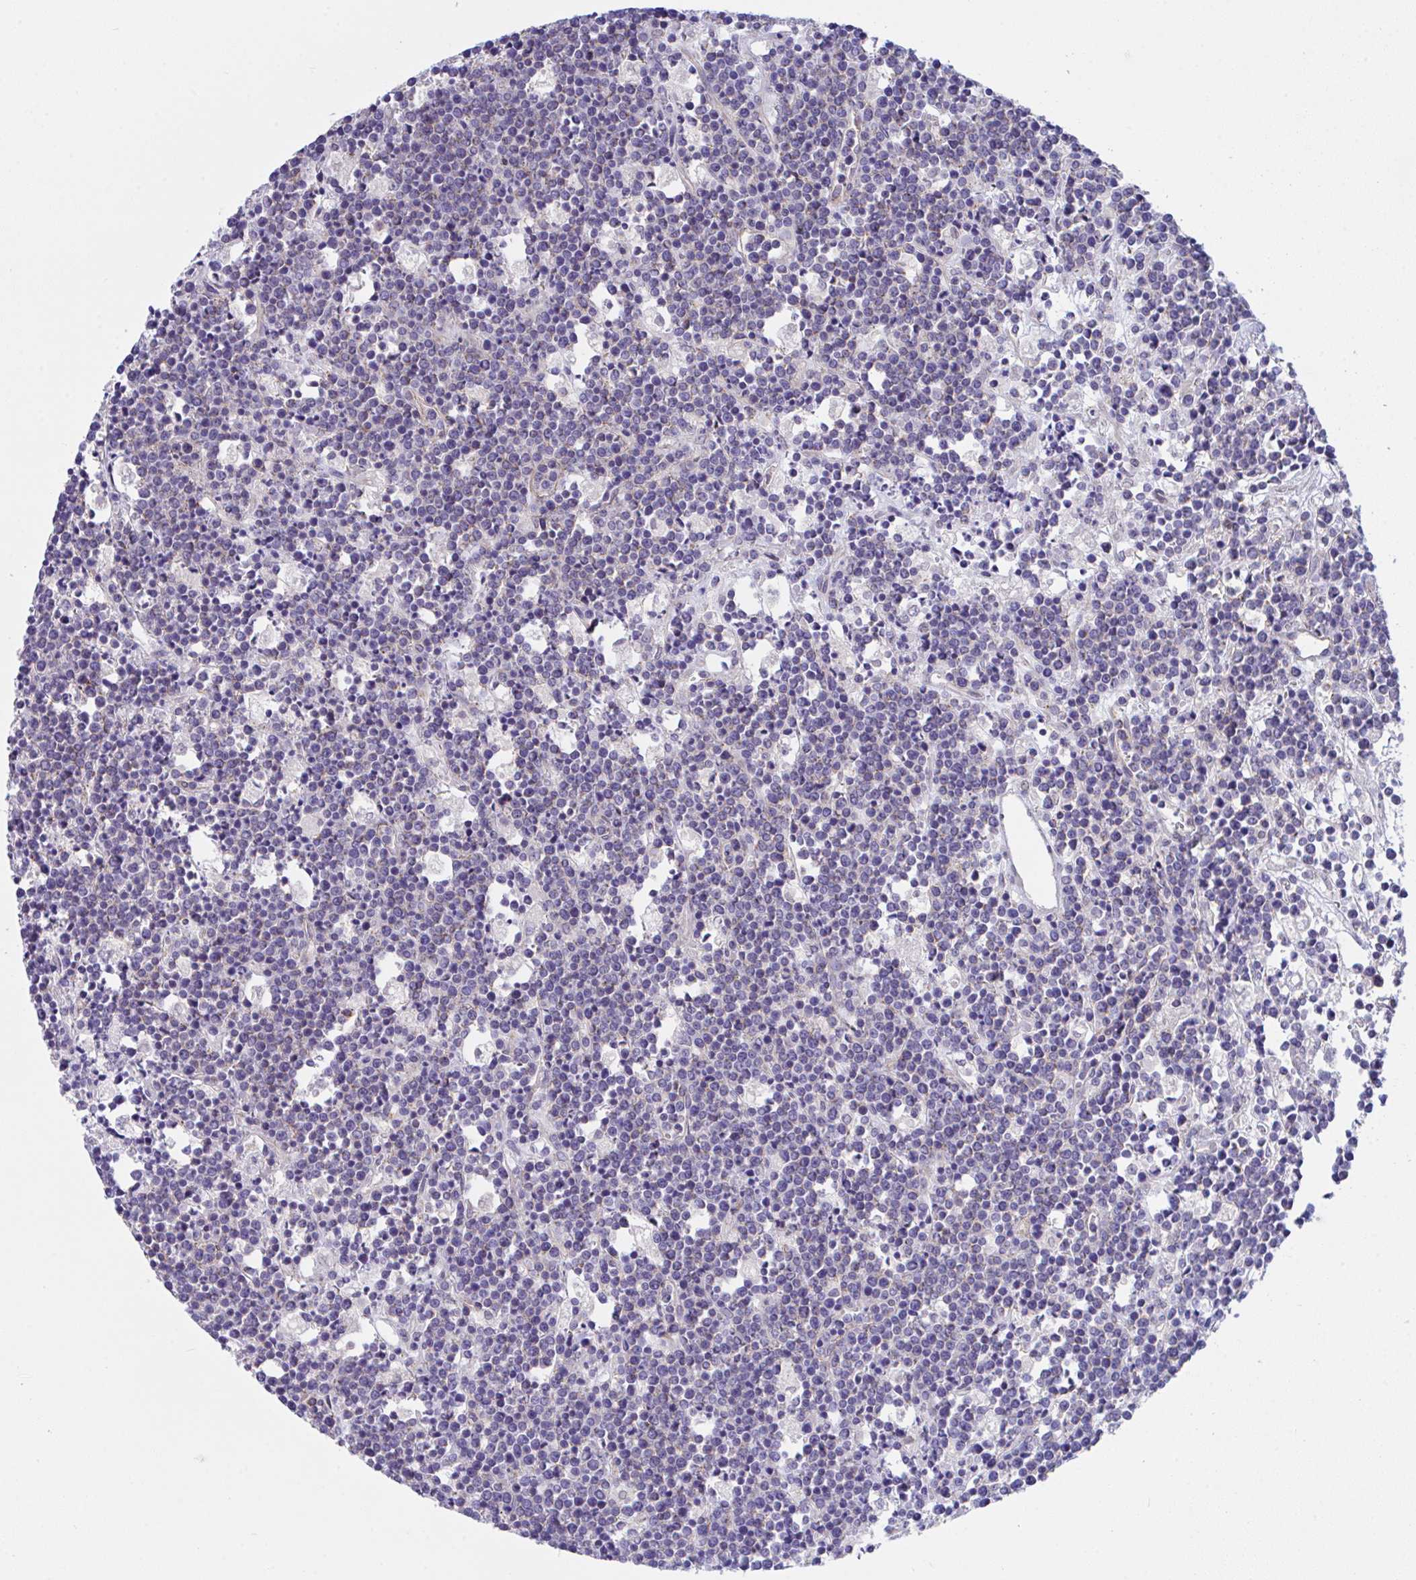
{"staining": {"intensity": "negative", "quantity": "none", "location": "none"}, "tissue": "lymphoma", "cell_type": "Tumor cells", "image_type": "cancer", "snomed": [{"axis": "morphology", "description": "Malignant lymphoma, non-Hodgkin's type, High grade"}, {"axis": "topography", "description": "Ovary"}], "caption": "Lymphoma was stained to show a protein in brown. There is no significant expression in tumor cells. (DAB (3,3'-diaminobenzidine) IHC, high magnification).", "gene": "ZBED3", "patient": {"sex": "female", "age": 56}}